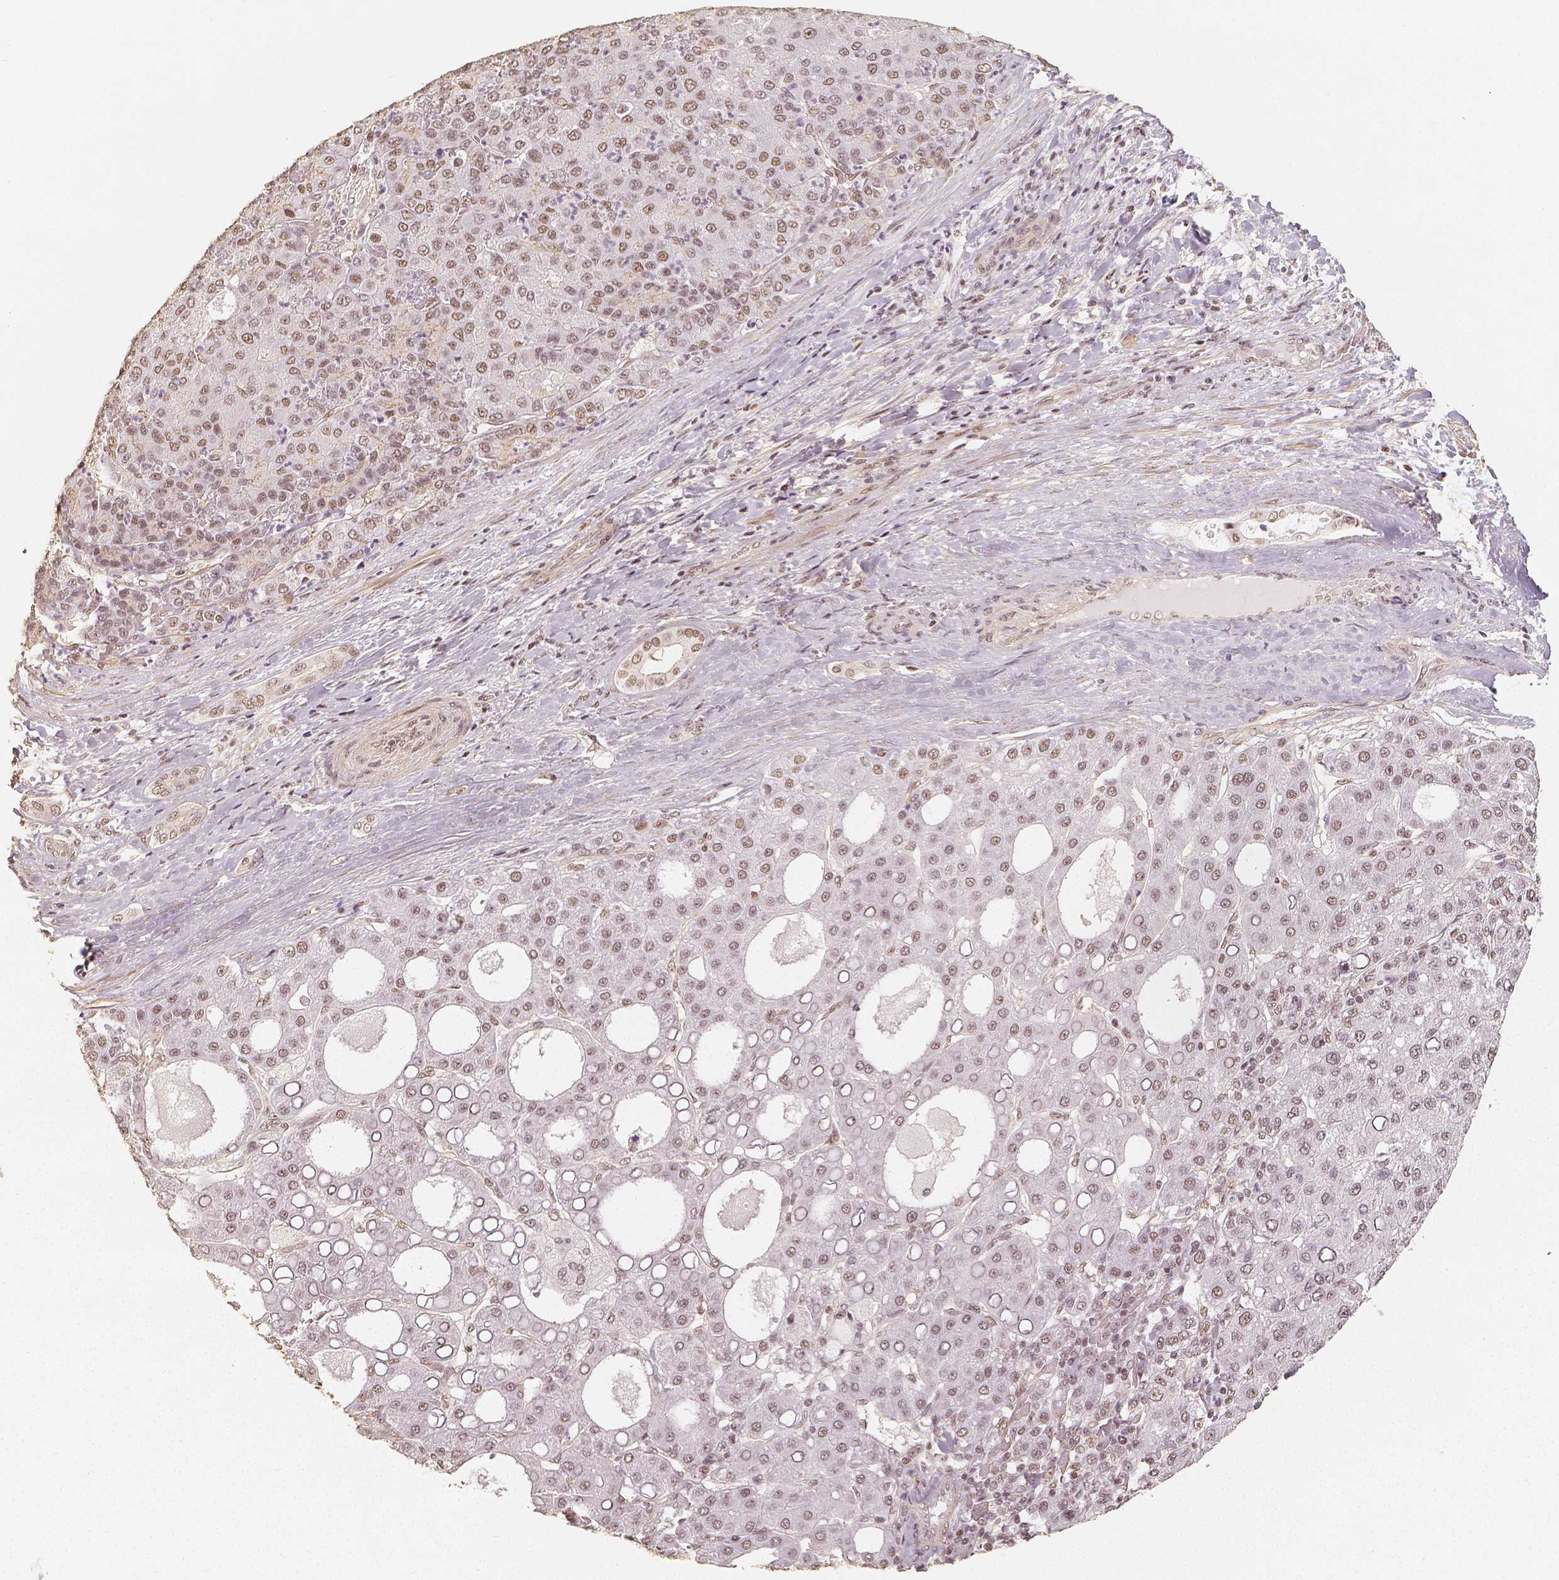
{"staining": {"intensity": "weak", "quantity": "25%-75%", "location": "nuclear"}, "tissue": "liver cancer", "cell_type": "Tumor cells", "image_type": "cancer", "snomed": [{"axis": "morphology", "description": "Carcinoma, Hepatocellular, NOS"}, {"axis": "topography", "description": "Liver"}], "caption": "High-magnification brightfield microscopy of liver cancer stained with DAB (3,3'-diaminobenzidine) (brown) and counterstained with hematoxylin (blue). tumor cells exhibit weak nuclear staining is identified in approximately25%-75% of cells. The protein is shown in brown color, while the nuclei are stained blue.", "gene": "HDAC1", "patient": {"sex": "male", "age": 65}}